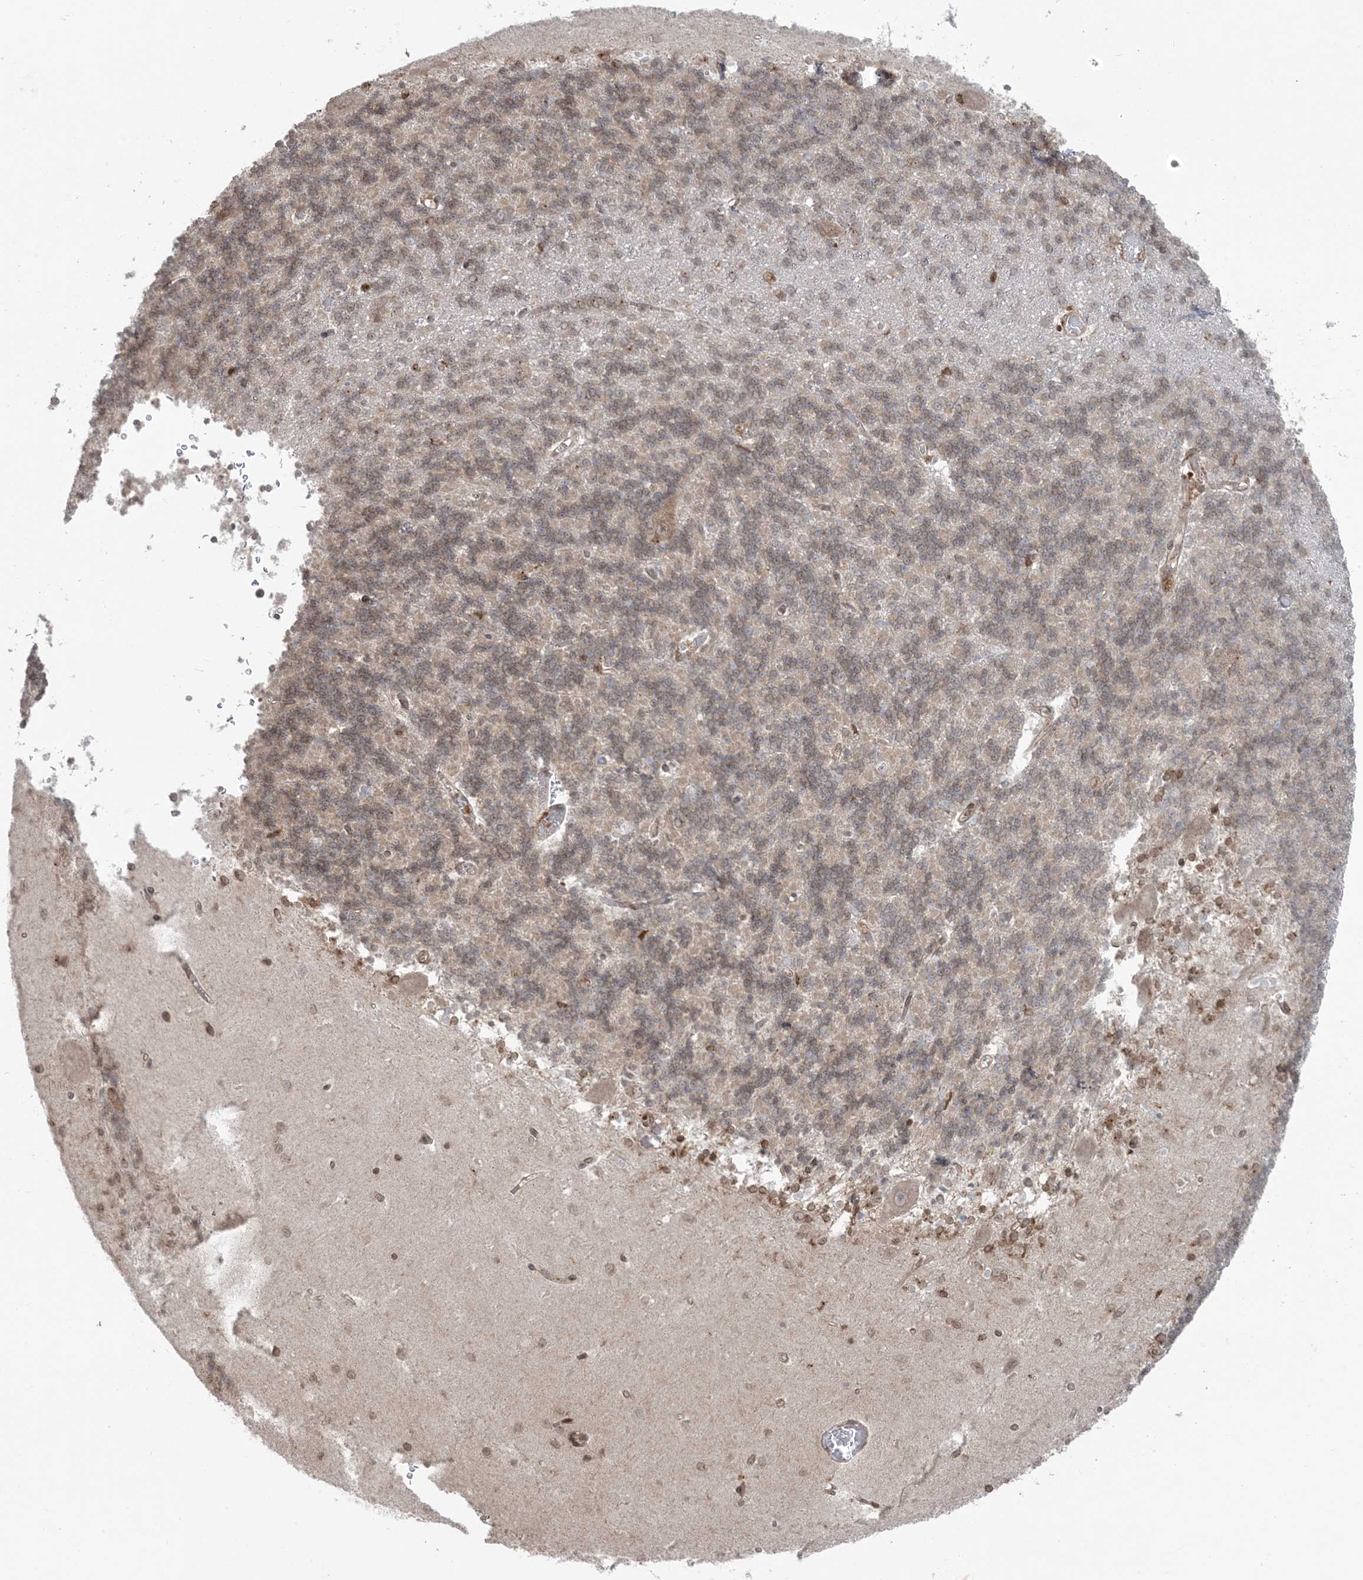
{"staining": {"intensity": "moderate", "quantity": ">75%", "location": "nuclear"}, "tissue": "cerebellum", "cell_type": "Cells in granular layer", "image_type": "normal", "snomed": [{"axis": "morphology", "description": "Normal tissue, NOS"}, {"axis": "topography", "description": "Cerebellum"}], "caption": "A histopathology image of cerebellum stained for a protein exhibits moderate nuclear brown staining in cells in granular layer. (Brightfield microscopy of DAB IHC at high magnification).", "gene": "DDX19B", "patient": {"sex": "male", "age": 37}}